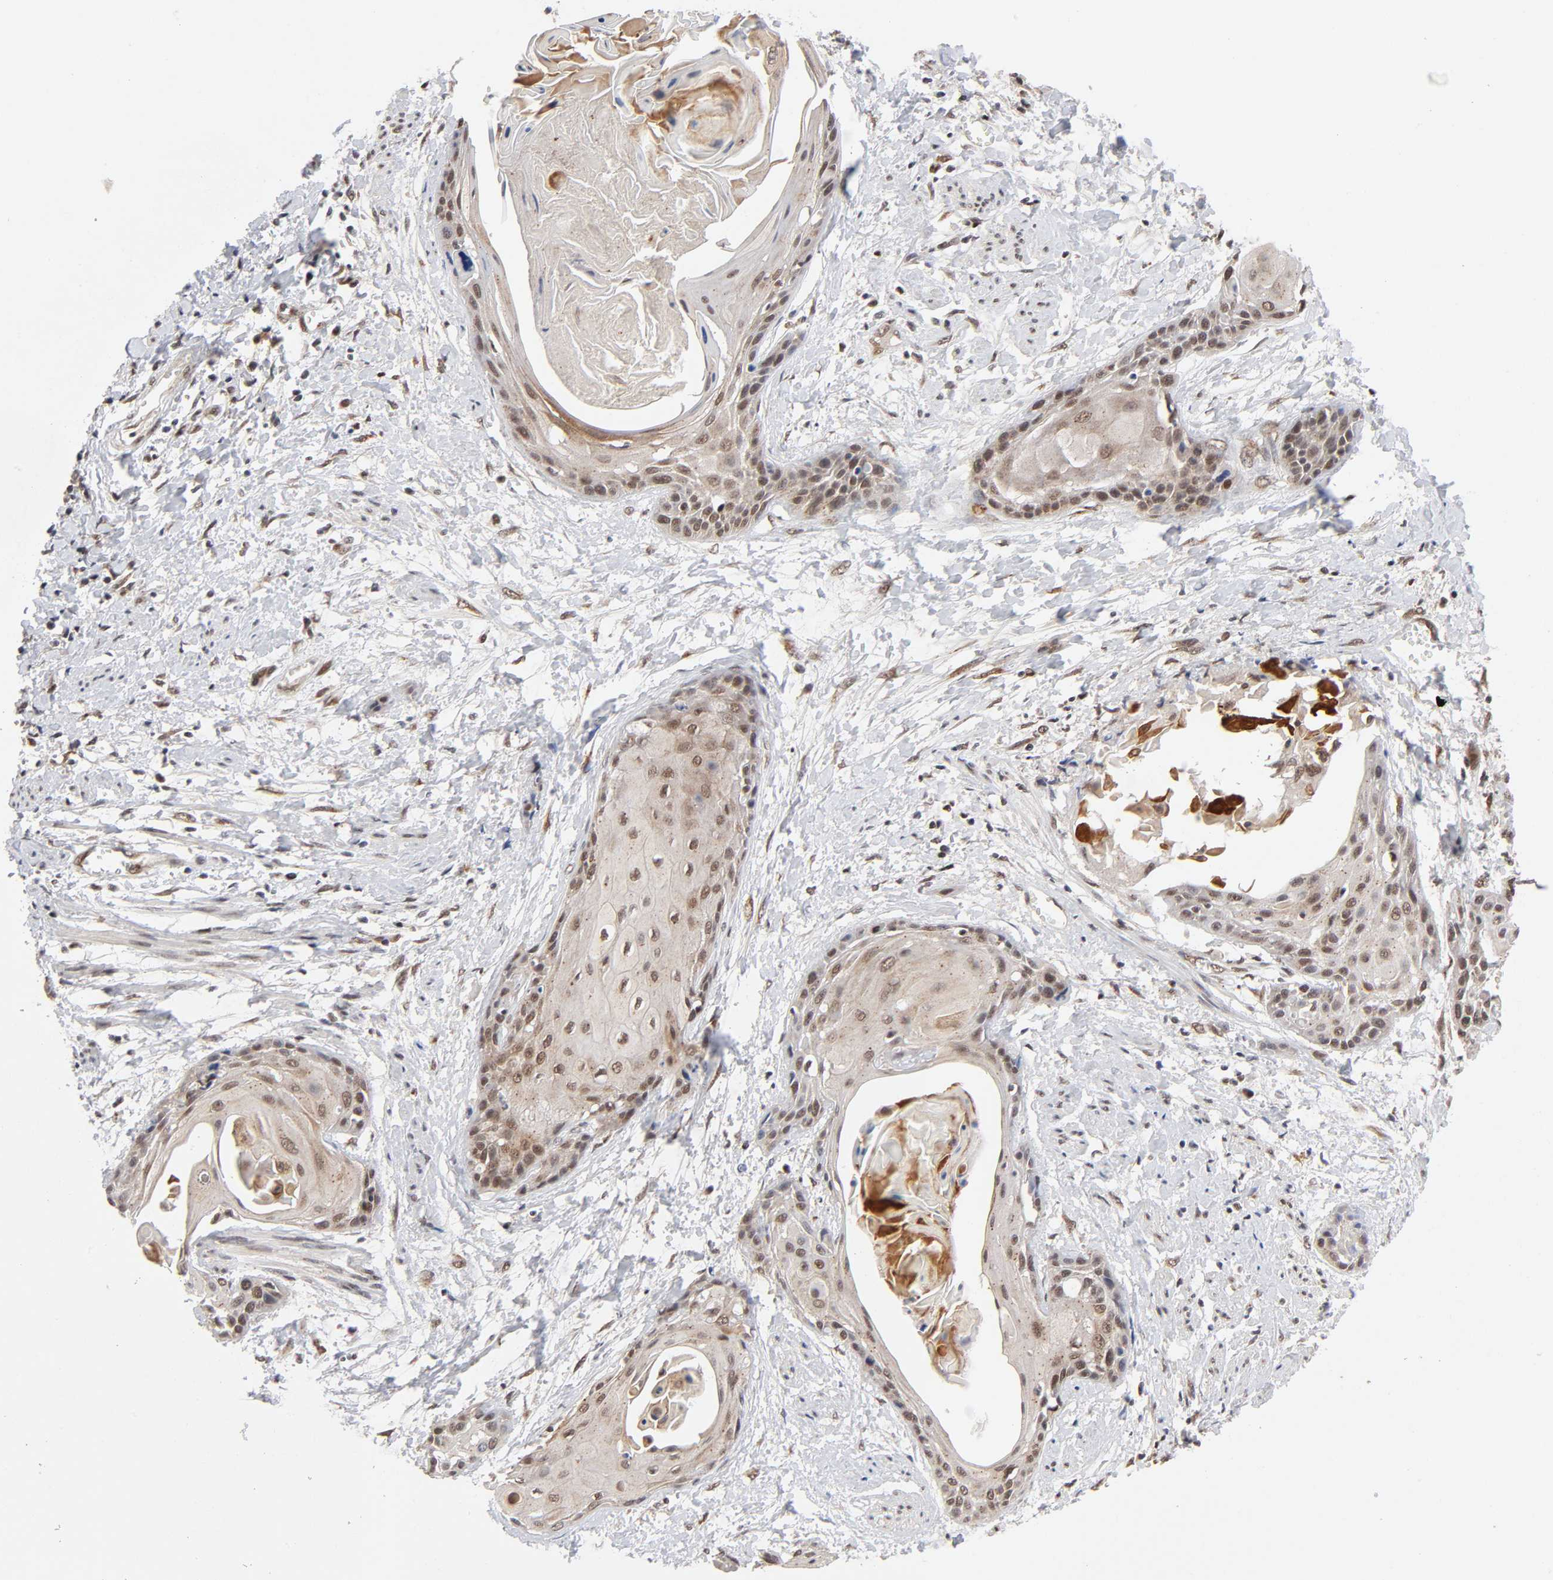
{"staining": {"intensity": "moderate", "quantity": ">75%", "location": "cytoplasmic/membranous,nuclear"}, "tissue": "cervical cancer", "cell_type": "Tumor cells", "image_type": "cancer", "snomed": [{"axis": "morphology", "description": "Squamous cell carcinoma, NOS"}, {"axis": "topography", "description": "Cervix"}], "caption": "Immunohistochemical staining of human cervical squamous cell carcinoma reveals medium levels of moderate cytoplasmic/membranous and nuclear positivity in about >75% of tumor cells.", "gene": "EP300", "patient": {"sex": "female", "age": 57}}